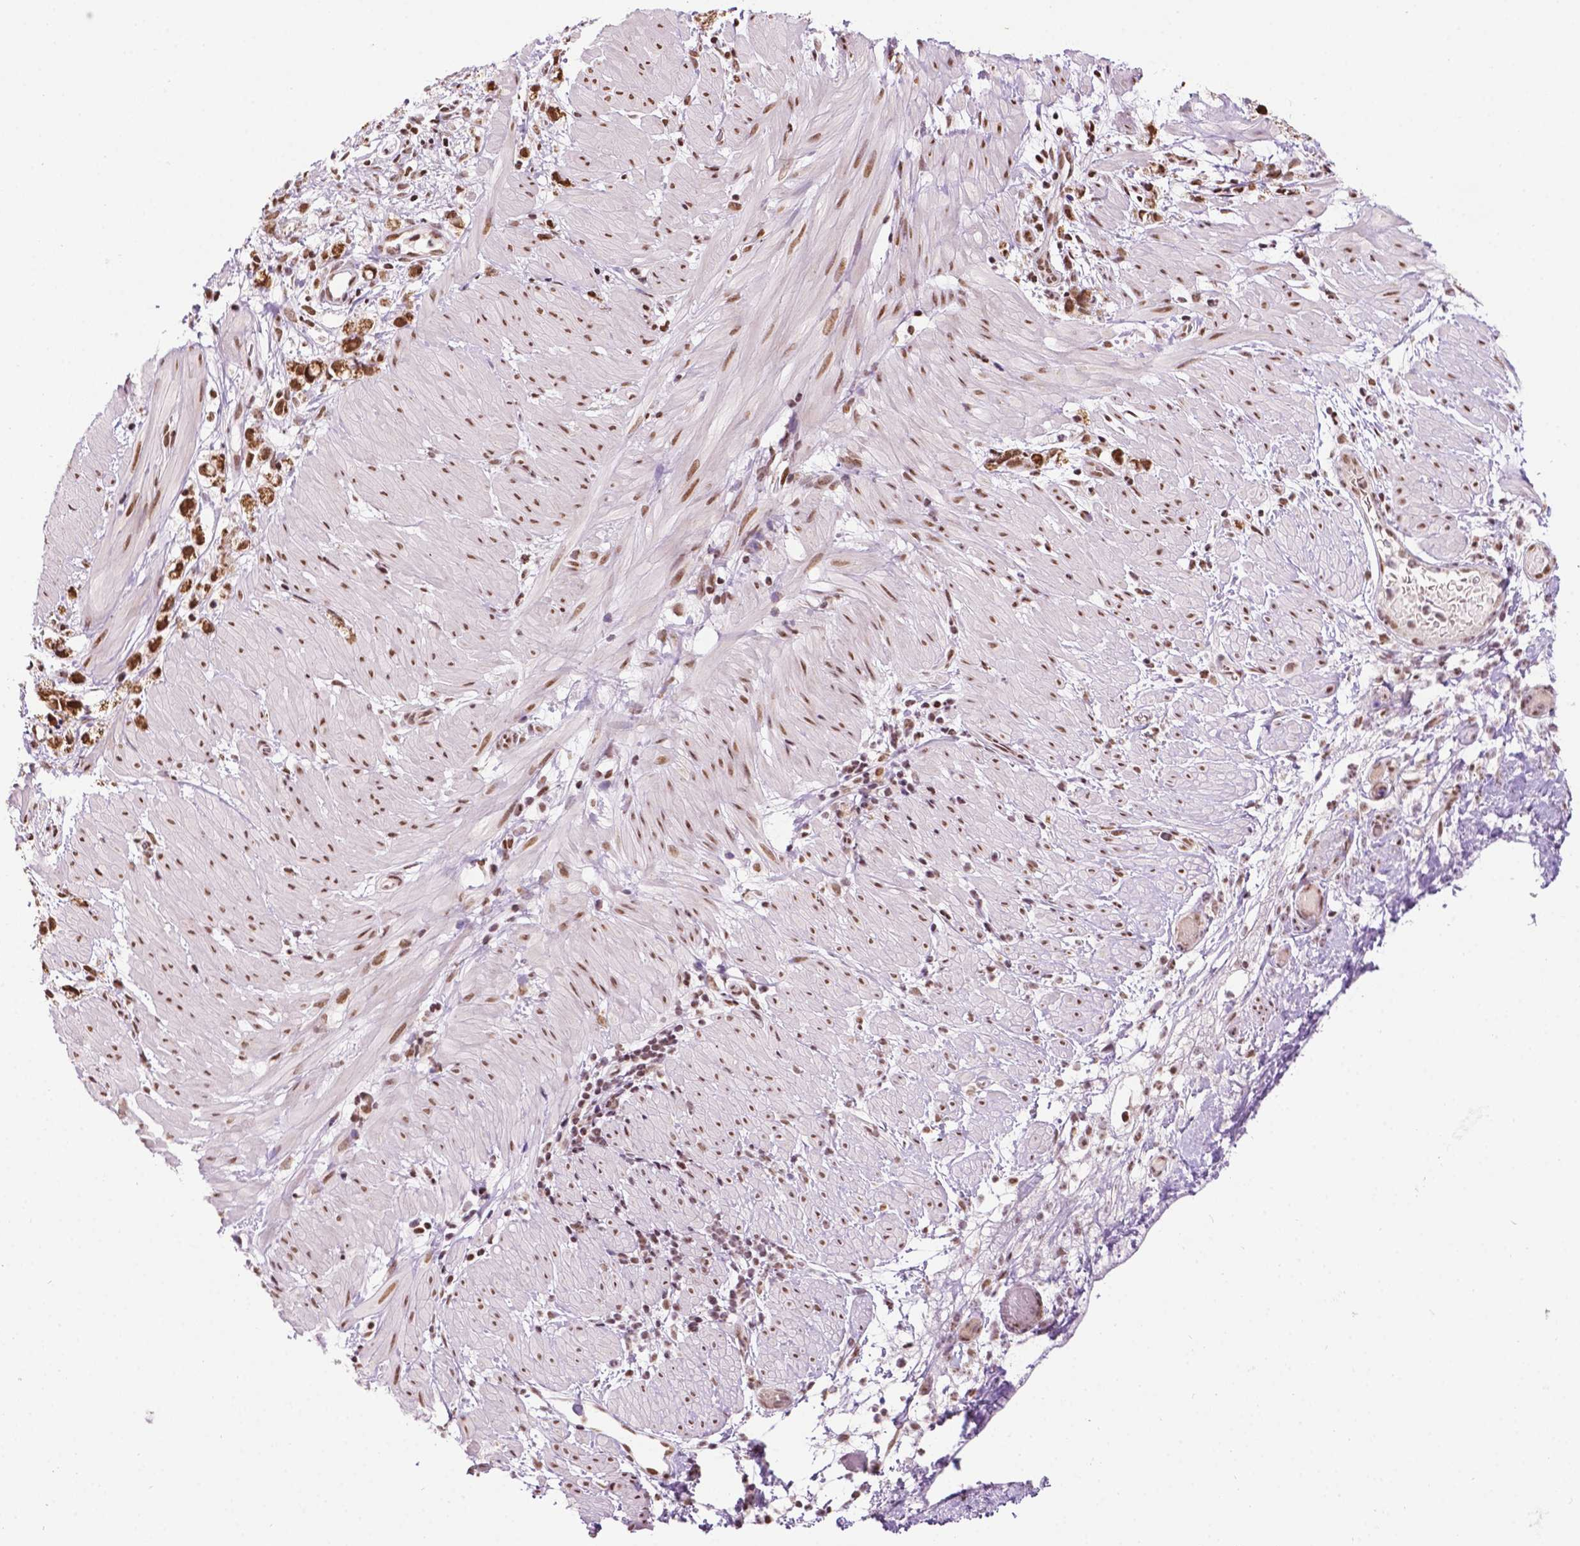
{"staining": {"intensity": "moderate", "quantity": ">75%", "location": "cytoplasmic/membranous,nuclear"}, "tissue": "stomach cancer", "cell_type": "Tumor cells", "image_type": "cancer", "snomed": [{"axis": "morphology", "description": "Adenocarcinoma, NOS"}, {"axis": "topography", "description": "Stomach"}], "caption": "IHC staining of adenocarcinoma (stomach), which displays medium levels of moderate cytoplasmic/membranous and nuclear expression in approximately >75% of tumor cells indicating moderate cytoplasmic/membranous and nuclear protein expression. The staining was performed using DAB (brown) for protein detection and nuclei were counterstained in hematoxylin (blue).", "gene": "COL23A1", "patient": {"sex": "female", "age": 59}}